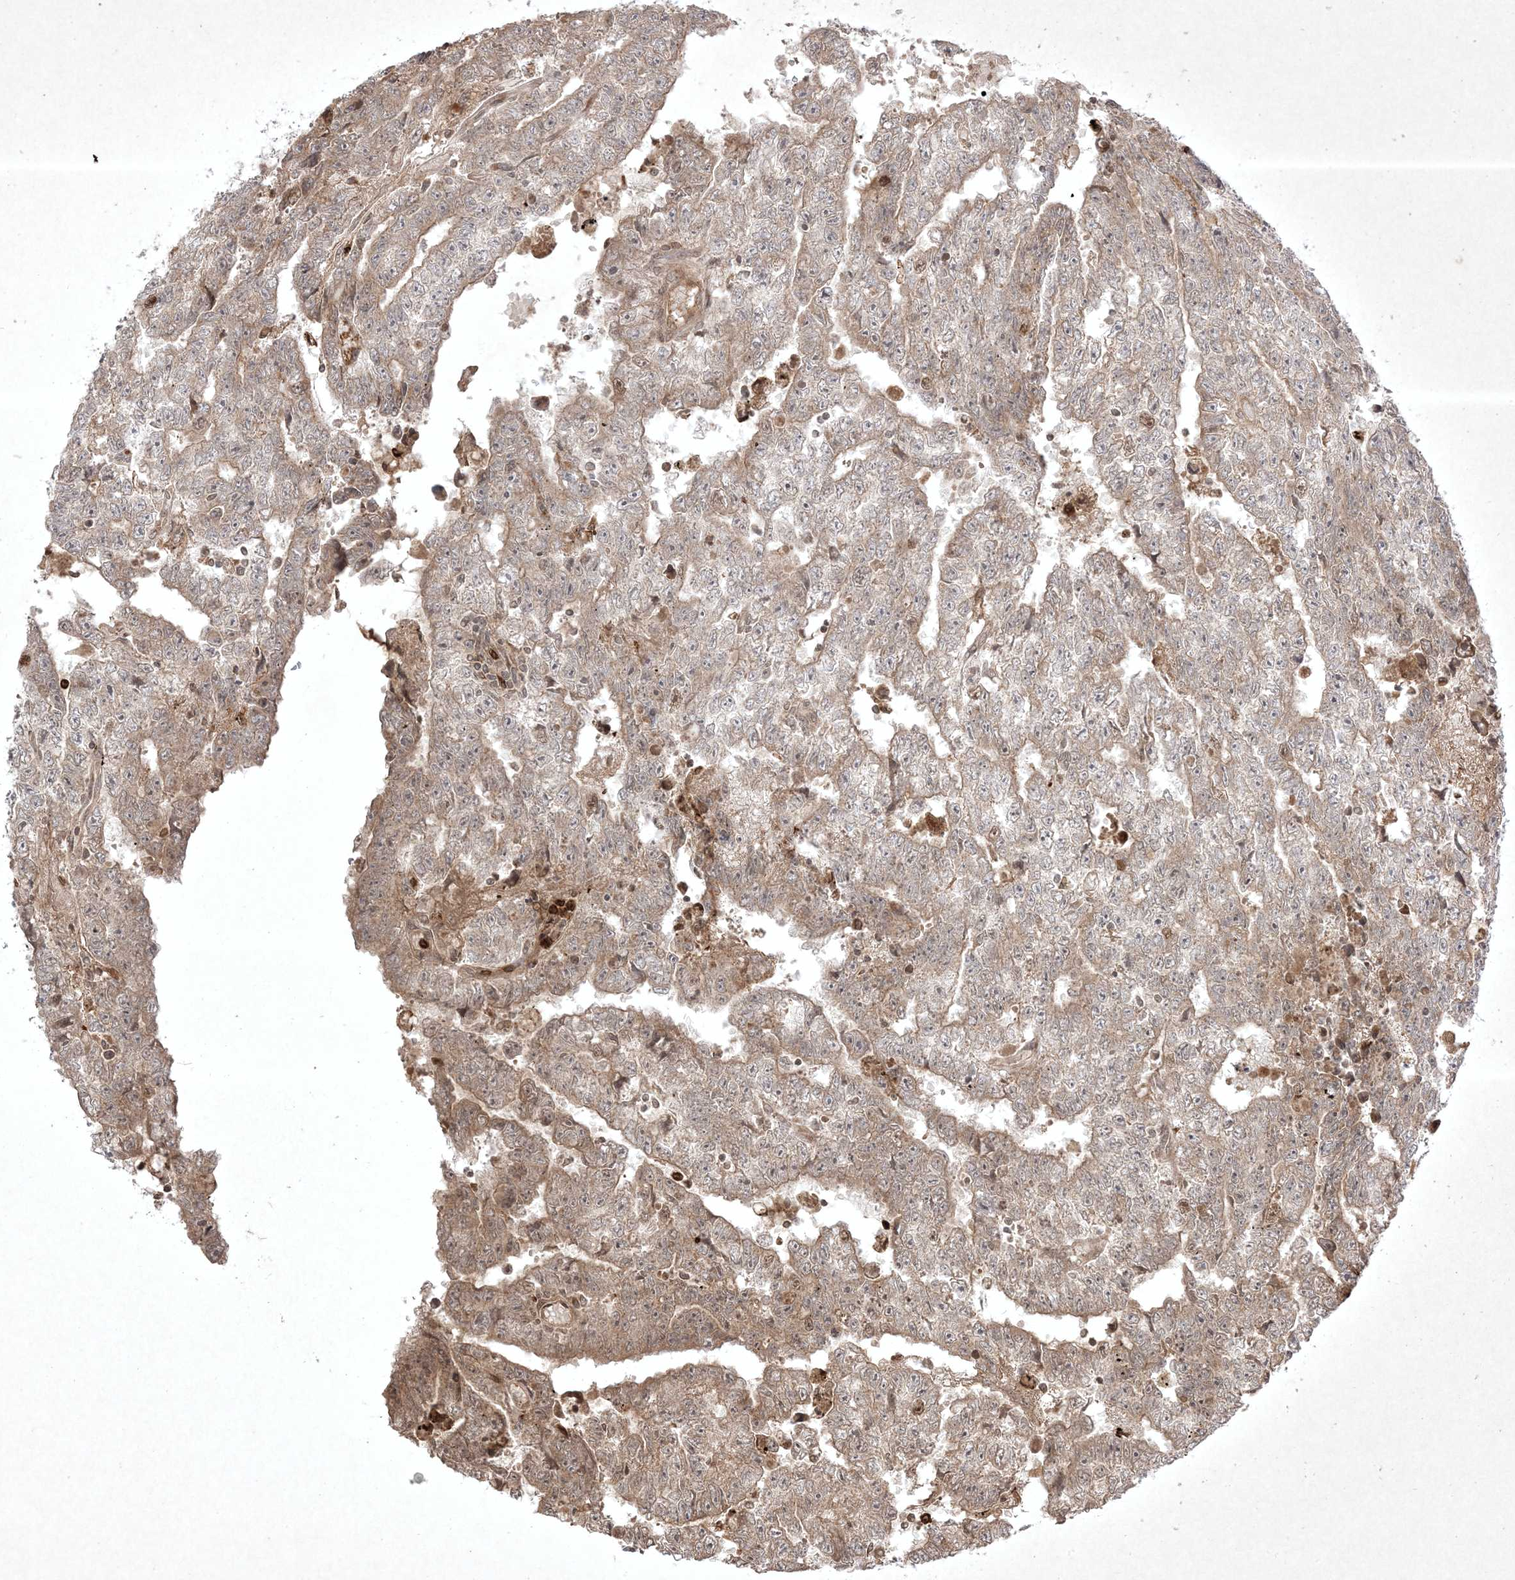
{"staining": {"intensity": "weak", "quantity": "25%-75%", "location": "cytoplasmic/membranous"}, "tissue": "testis cancer", "cell_type": "Tumor cells", "image_type": "cancer", "snomed": [{"axis": "morphology", "description": "Carcinoma, Embryonal, NOS"}, {"axis": "topography", "description": "Testis"}], "caption": "The micrograph demonstrates immunohistochemical staining of embryonal carcinoma (testis). There is weak cytoplasmic/membranous positivity is appreciated in approximately 25%-75% of tumor cells.", "gene": "PTK6", "patient": {"sex": "male", "age": 25}}